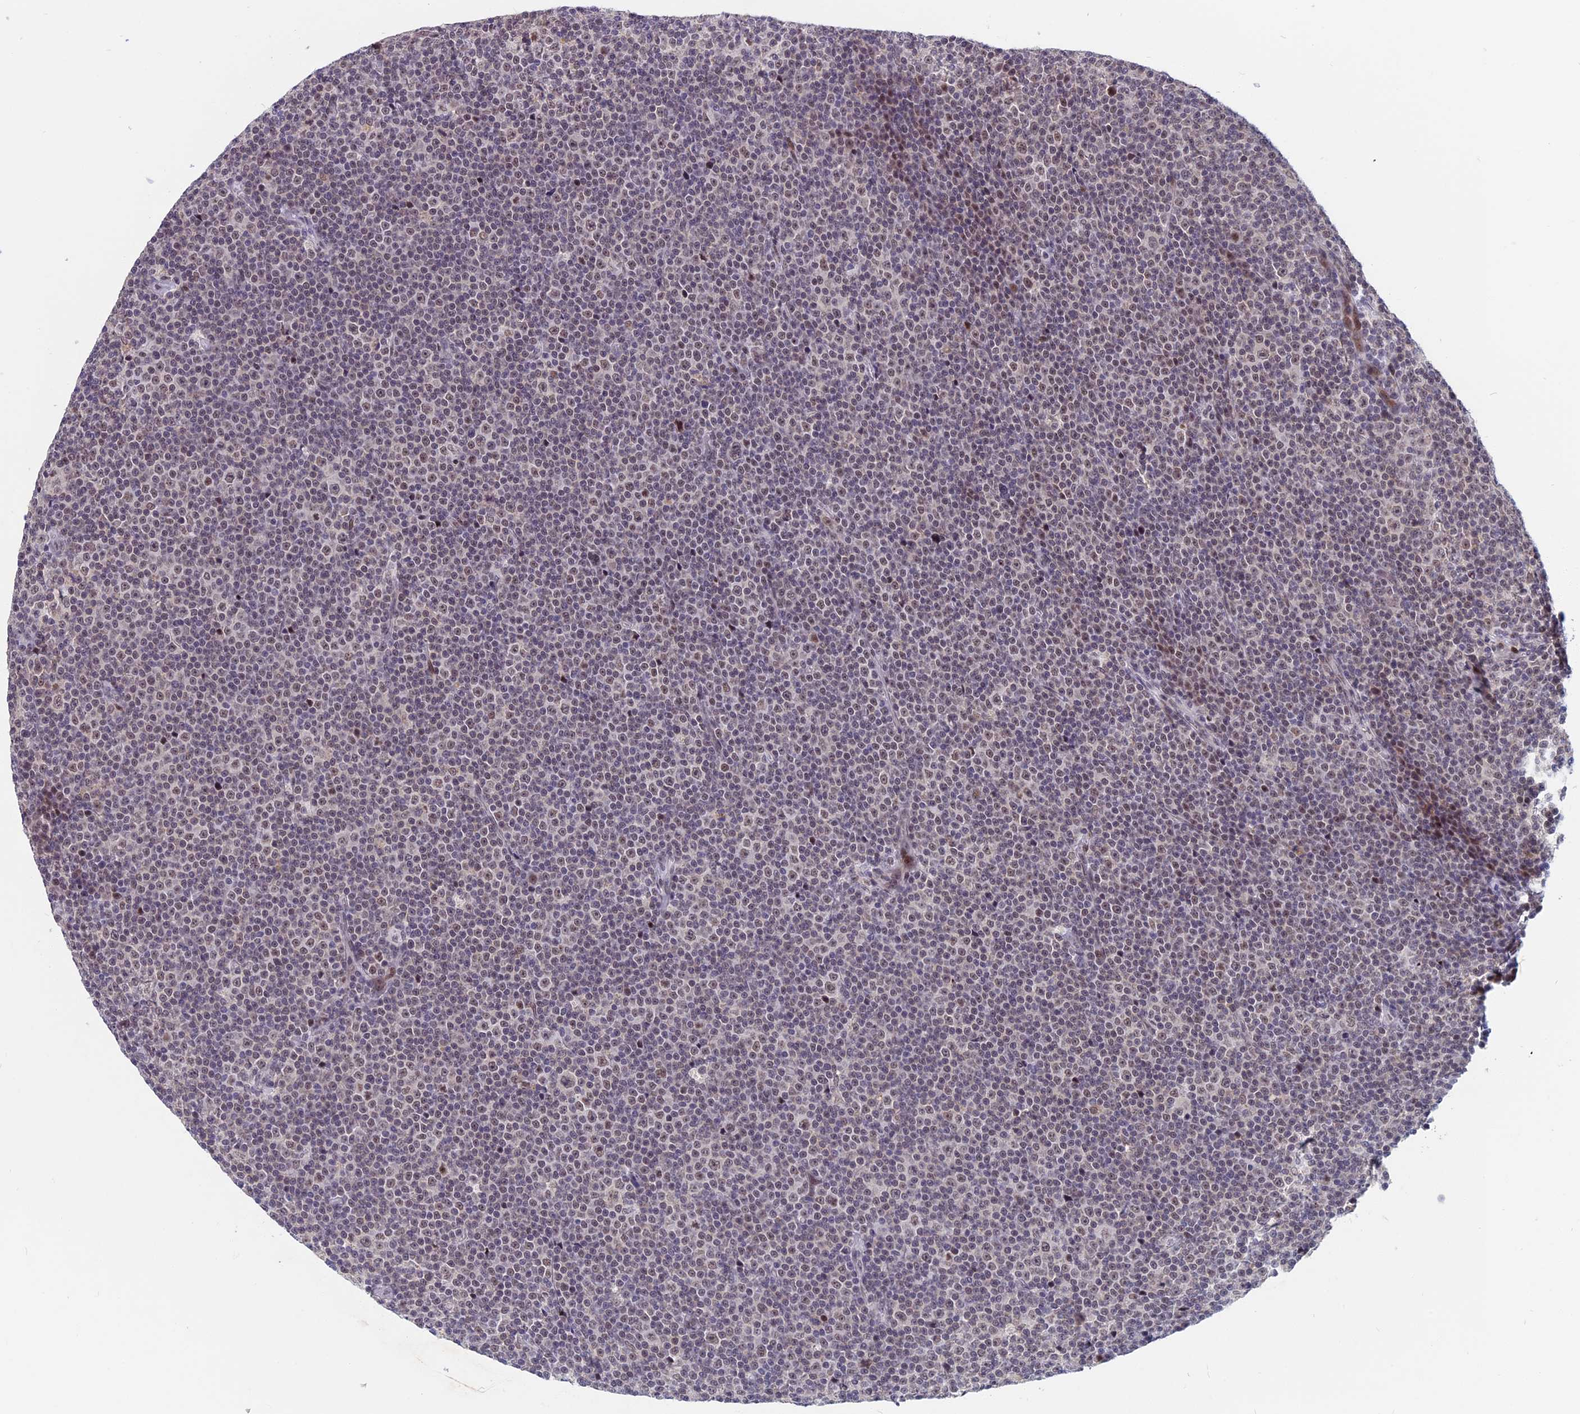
{"staining": {"intensity": "weak", "quantity": "25%-75%", "location": "nuclear"}, "tissue": "lymphoma", "cell_type": "Tumor cells", "image_type": "cancer", "snomed": [{"axis": "morphology", "description": "Malignant lymphoma, non-Hodgkin's type, Low grade"}, {"axis": "topography", "description": "Lymph node"}], "caption": "Tumor cells demonstrate weak nuclear staining in approximately 25%-75% of cells in lymphoma.", "gene": "CDC7", "patient": {"sex": "female", "age": 67}}